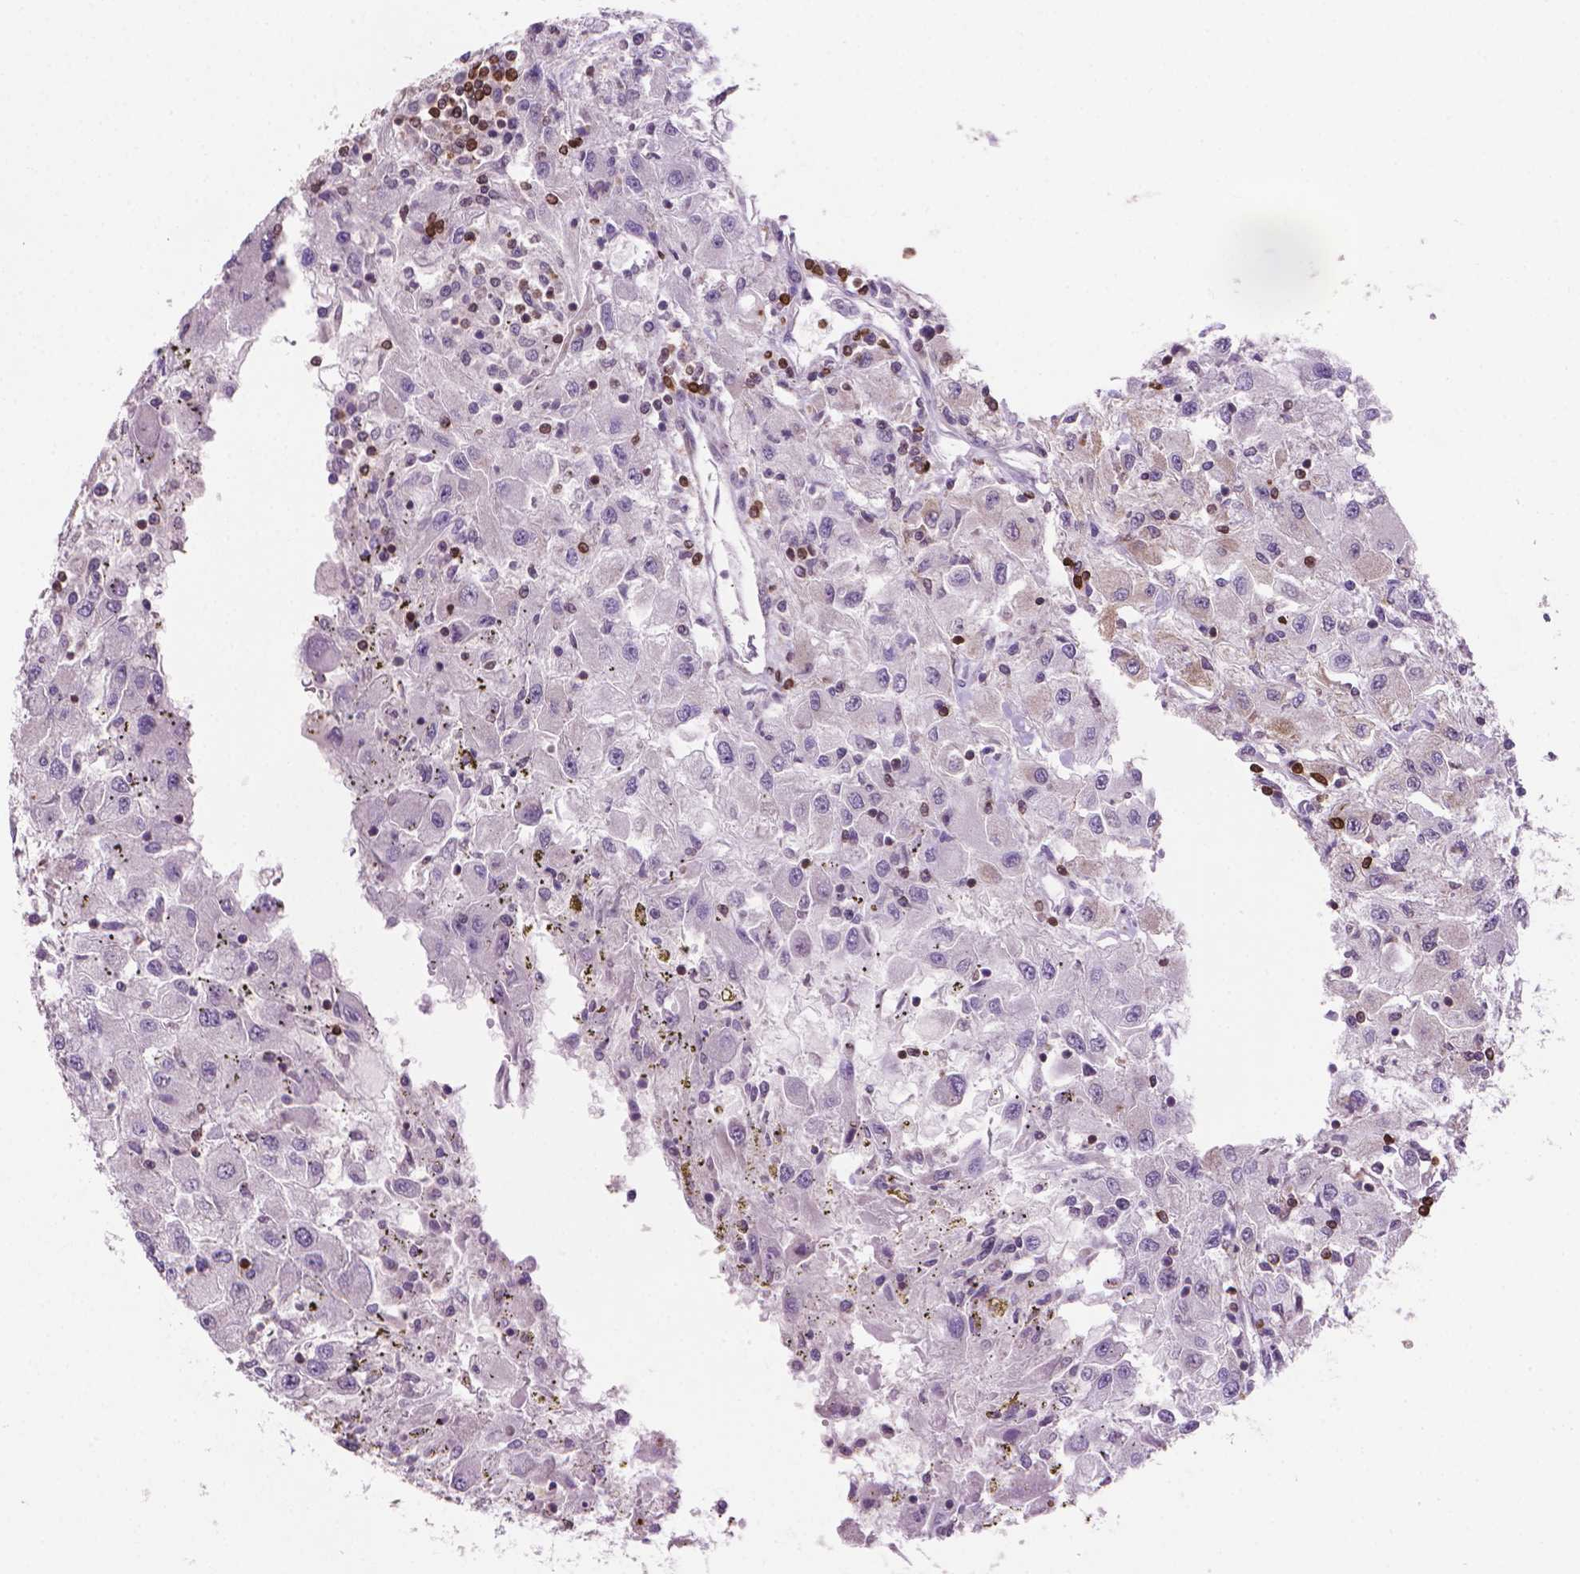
{"staining": {"intensity": "negative", "quantity": "none", "location": "none"}, "tissue": "renal cancer", "cell_type": "Tumor cells", "image_type": "cancer", "snomed": [{"axis": "morphology", "description": "Adenocarcinoma, NOS"}, {"axis": "topography", "description": "Kidney"}], "caption": "Renal adenocarcinoma was stained to show a protein in brown. There is no significant positivity in tumor cells.", "gene": "BCL2", "patient": {"sex": "female", "age": 67}}